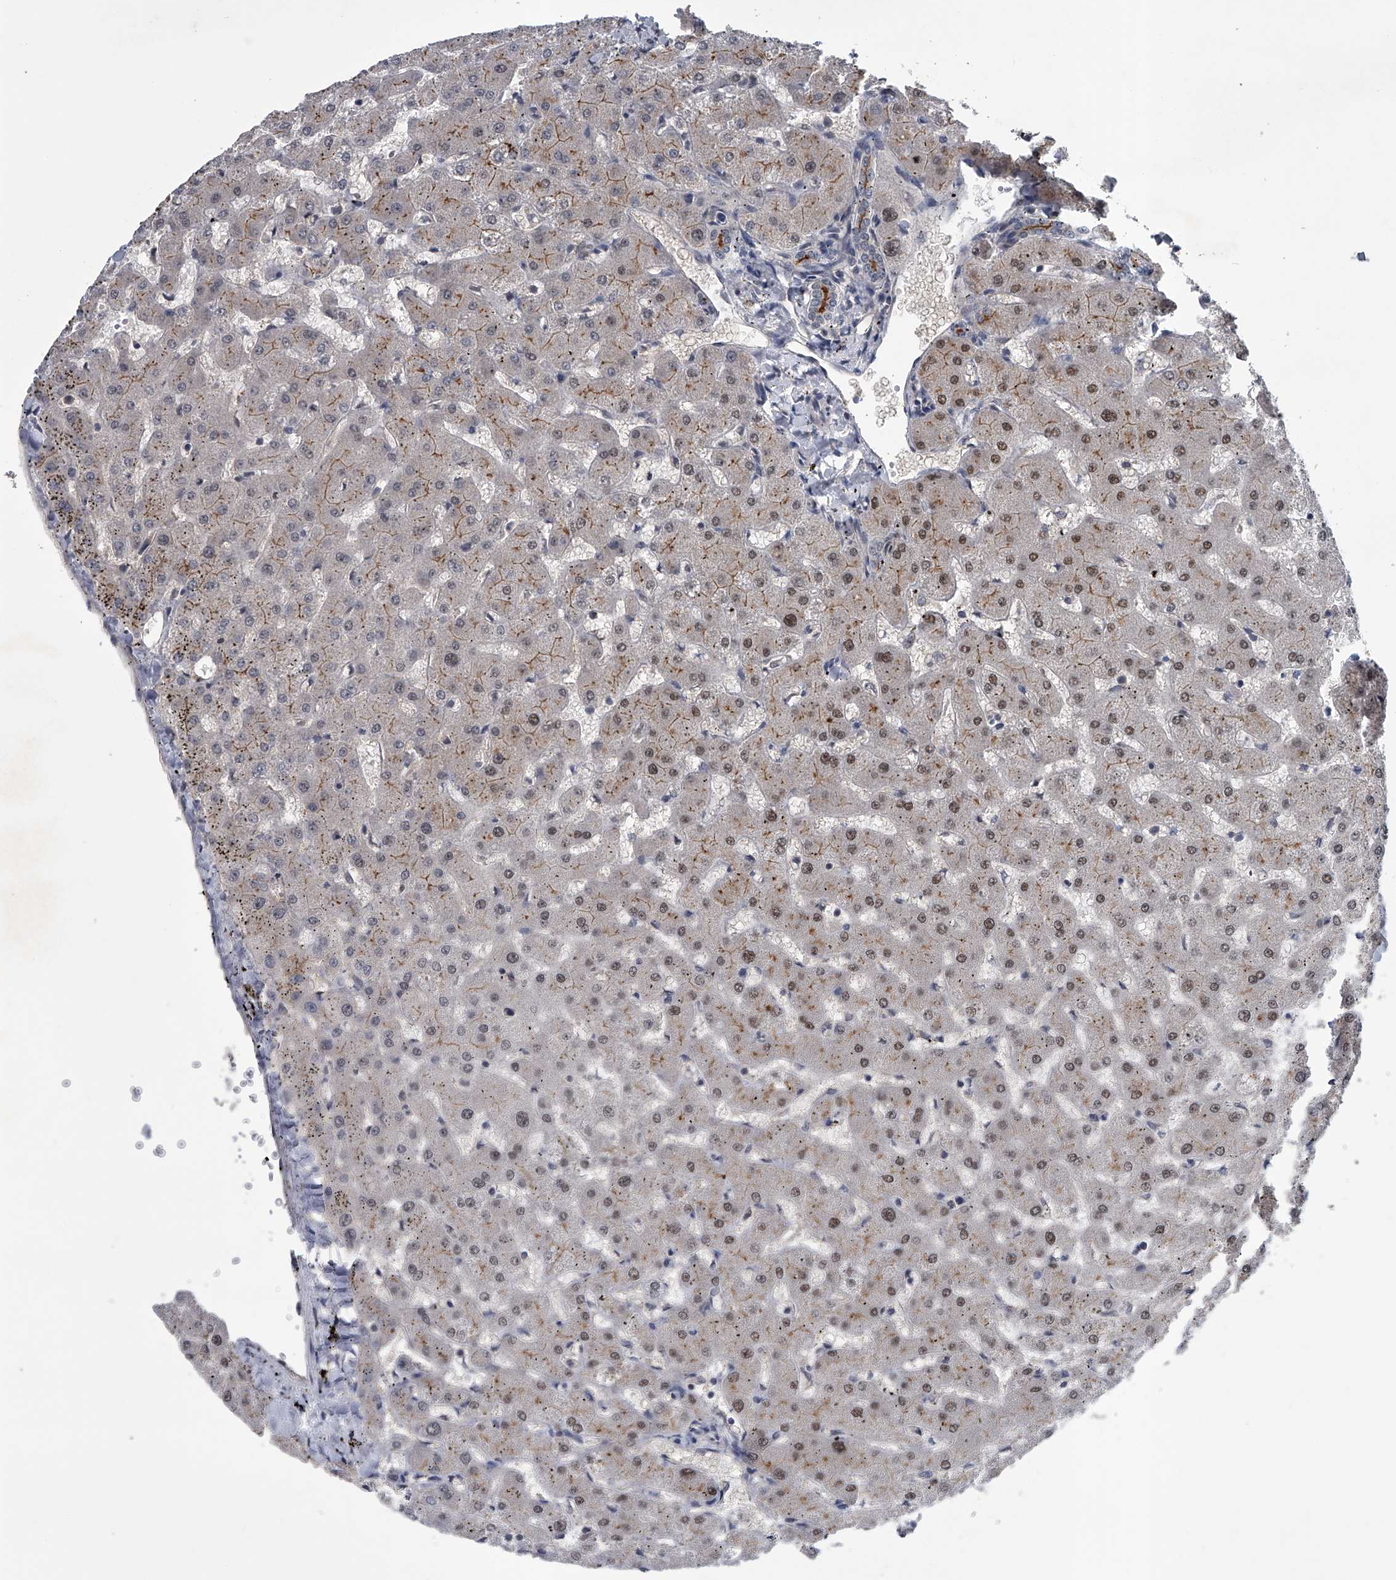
{"staining": {"intensity": "strong", "quantity": "<25%", "location": "cytoplasmic/membranous"}, "tissue": "liver", "cell_type": "Cholangiocytes", "image_type": "normal", "snomed": [{"axis": "morphology", "description": "Normal tissue, NOS"}, {"axis": "topography", "description": "Liver"}], "caption": "Brown immunohistochemical staining in normal liver displays strong cytoplasmic/membranous staining in about <25% of cholangiocytes.", "gene": "SLC12A8", "patient": {"sex": "female", "age": 63}}